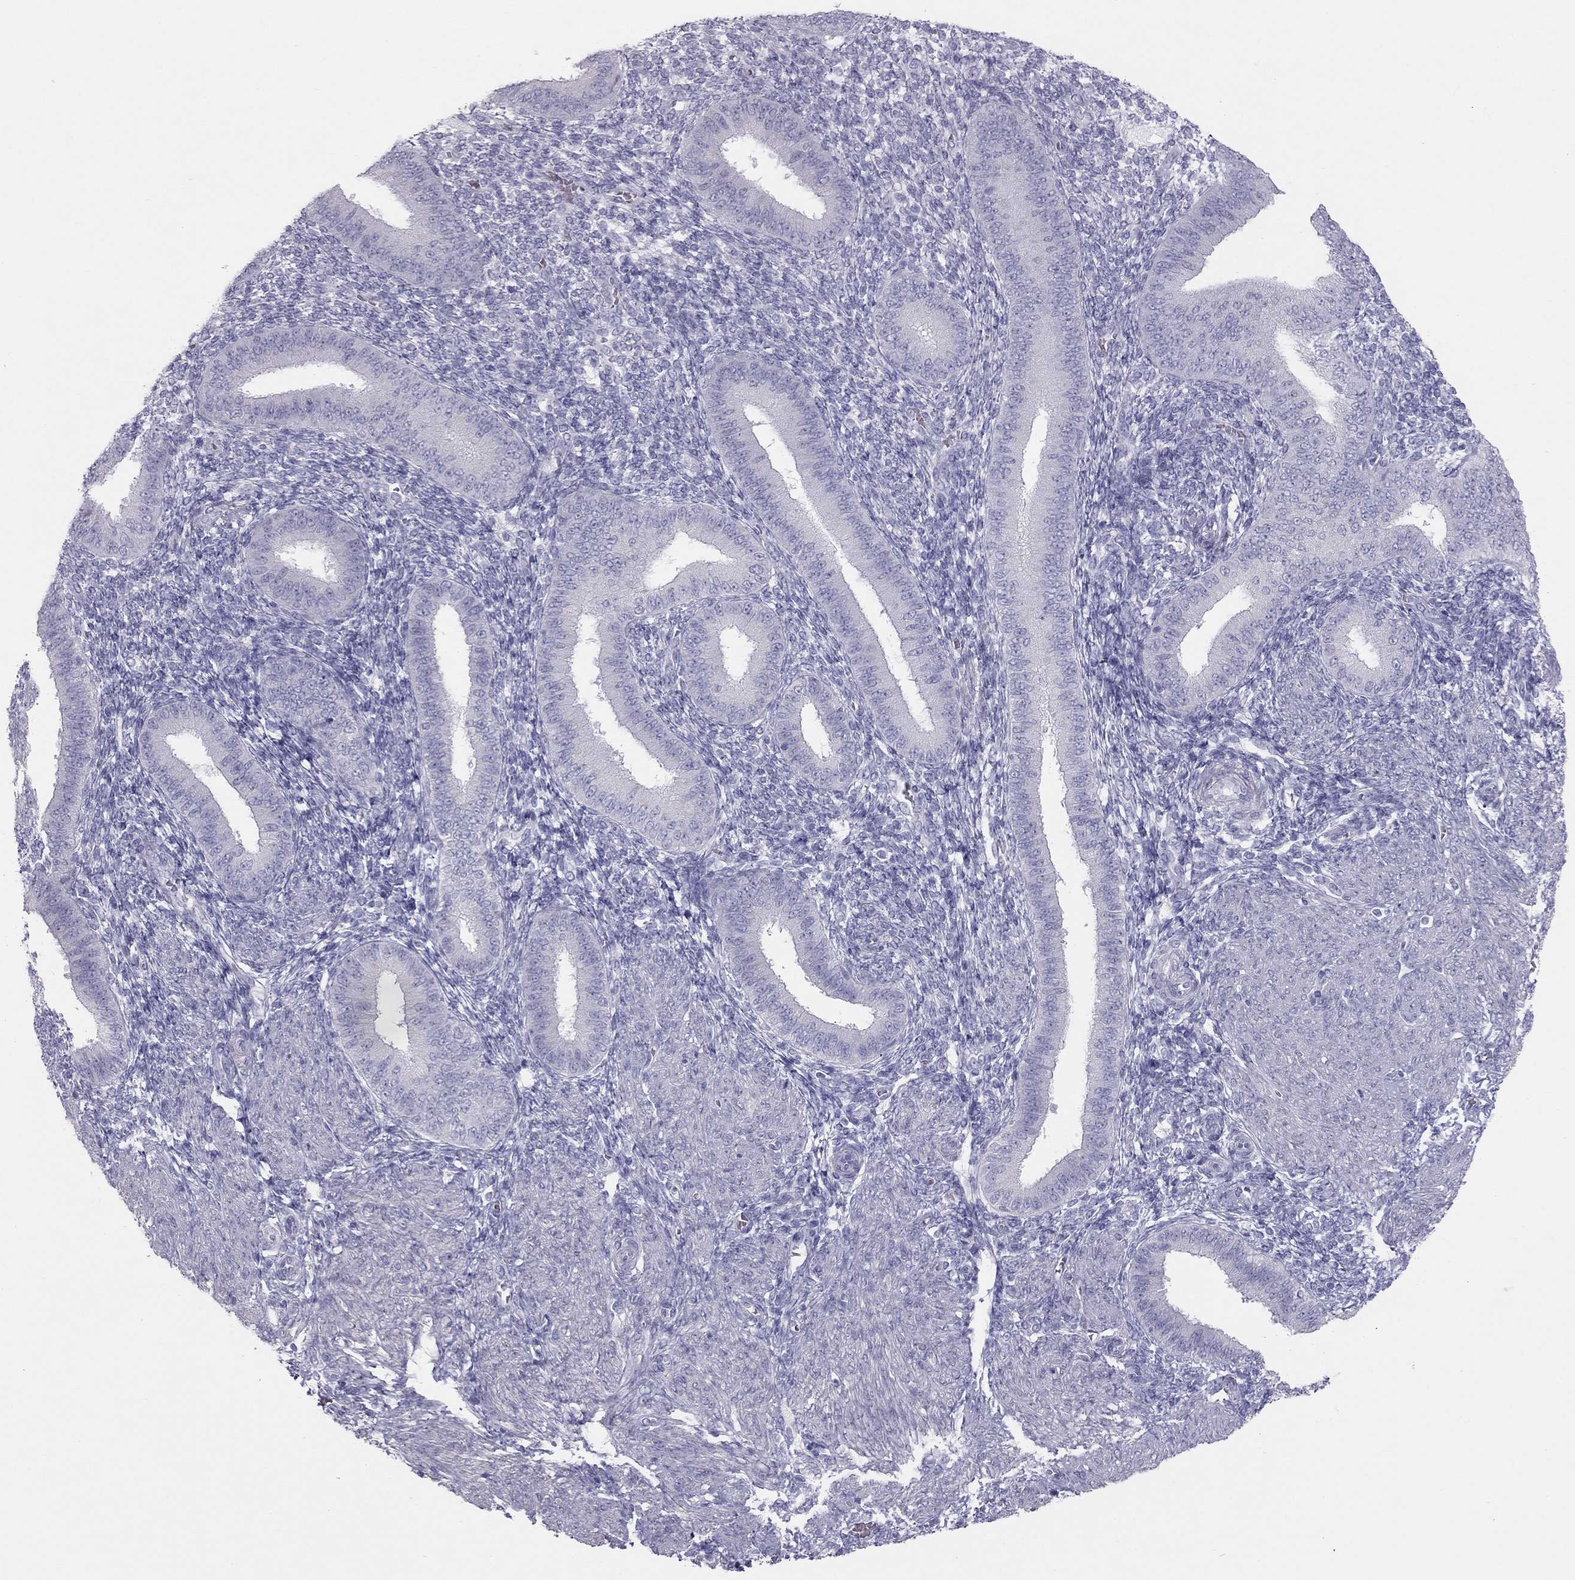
{"staining": {"intensity": "negative", "quantity": "none", "location": "none"}, "tissue": "endometrium", "cell_type": "Cells in endometrial stroma", "image_type": "normal", "snomed": [{"axis": "morphology", "description": "Normal tissue, NOS"}, {"axis": "topography", "description": "Endometrium"}], "caption": "Immunohistochemistry (IHC) photomicrograph of benign endometrium stained for a protein (brown), which reveals no positivity in cells in endometrial stroma.", "gene": "SPATA12", "patient": {"sex": "female", "age": 39}}